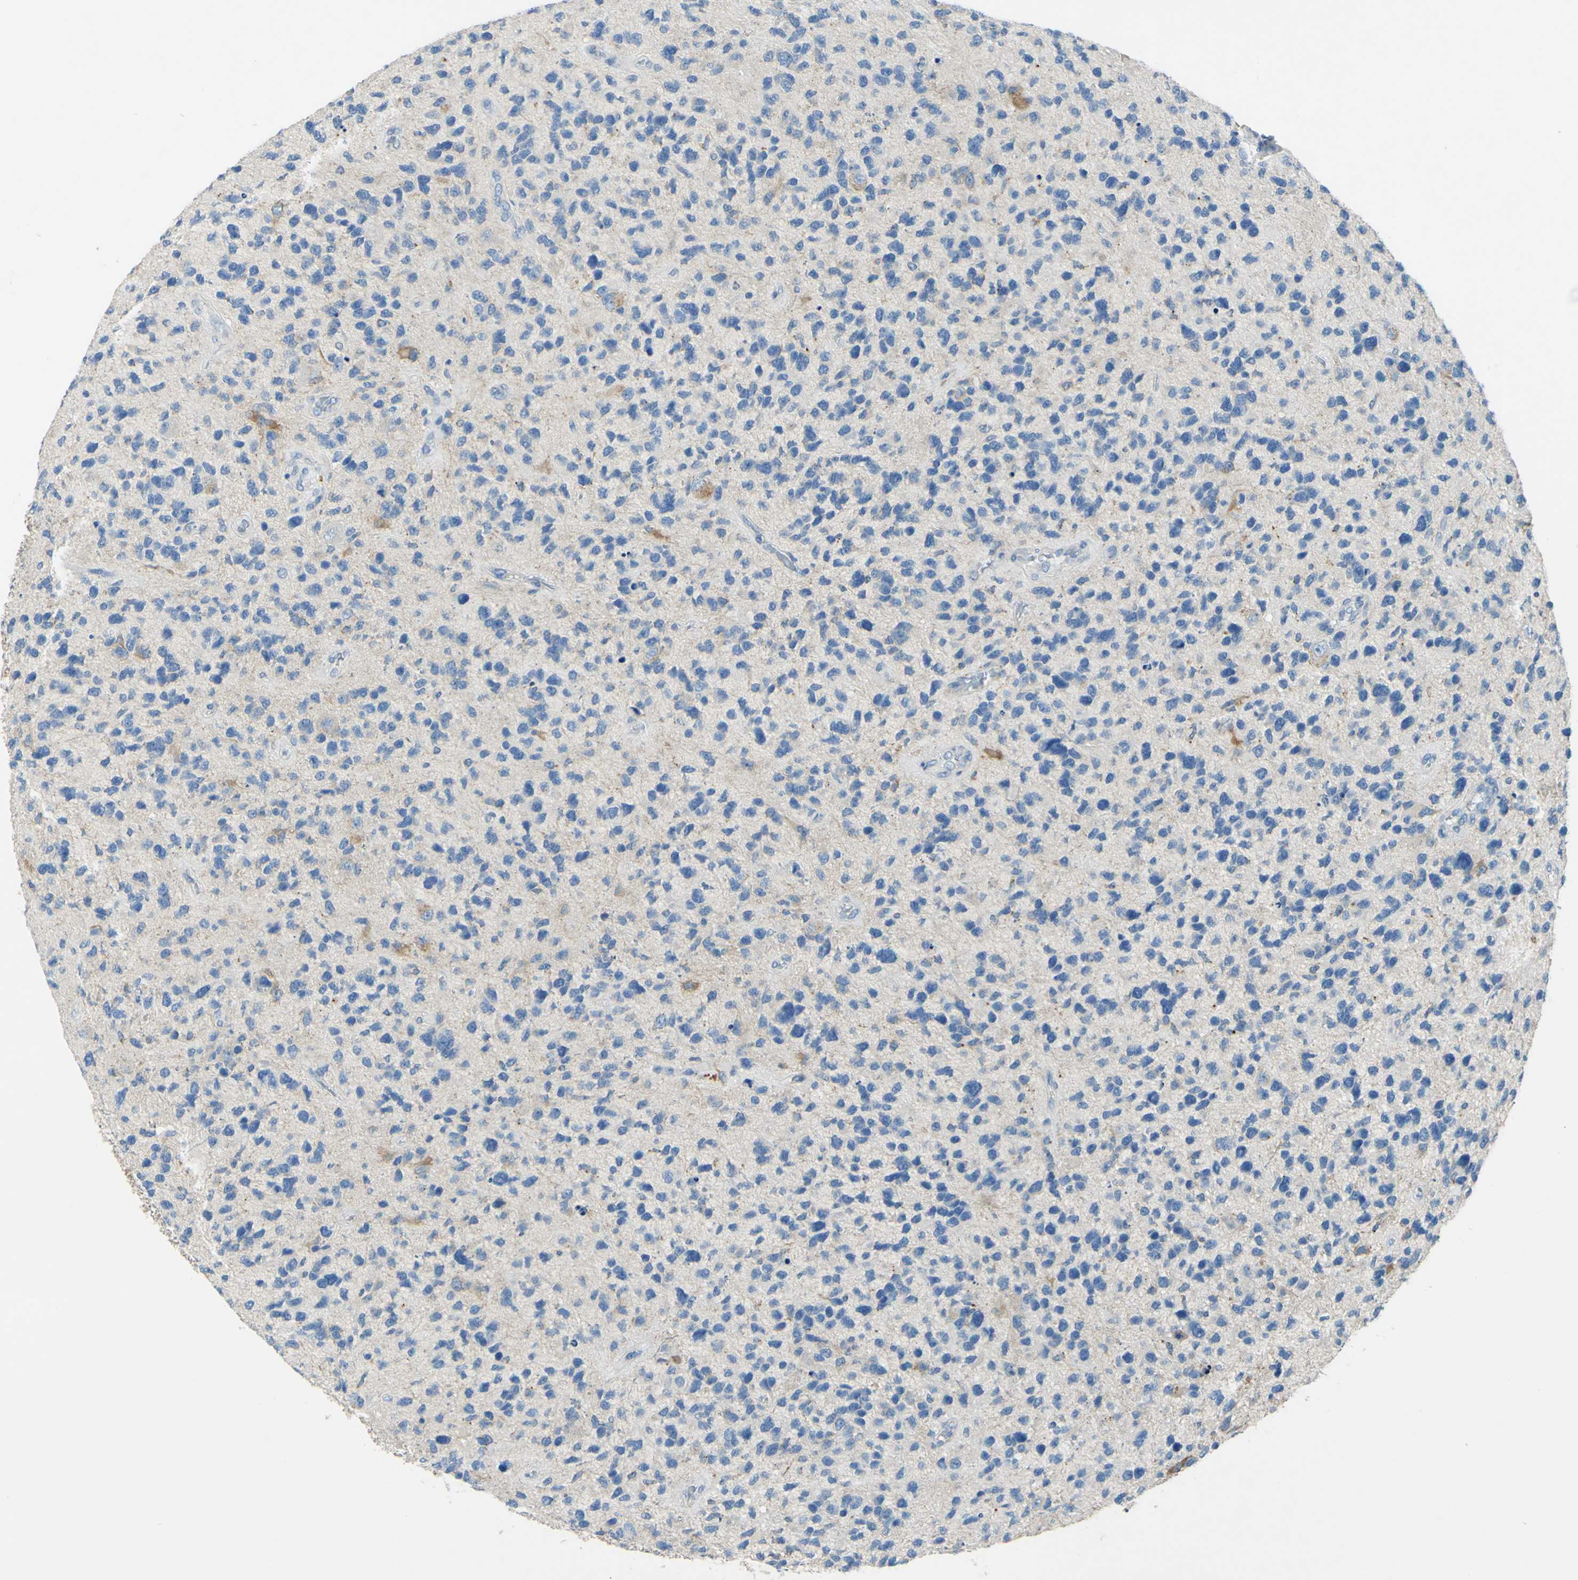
{"staining": {"intensity": "negative", "quantity": "none", "location": "none"}, "tissue": "glioma", "cell_type": "Tumor cells", "image_type": "cancer", "snomed": [{"axis": "morphology", "description": "Glioma, malignant, High grade"}, {"axis": "topography", "description": "Brain"}], "caption": "This is an immunohistochemistry histopathology image of human high-grade glioma (malignant). There is no positivity in tumor cells.", "gene": "CDH10", "patient": {"sex": "female", "age": 58}}